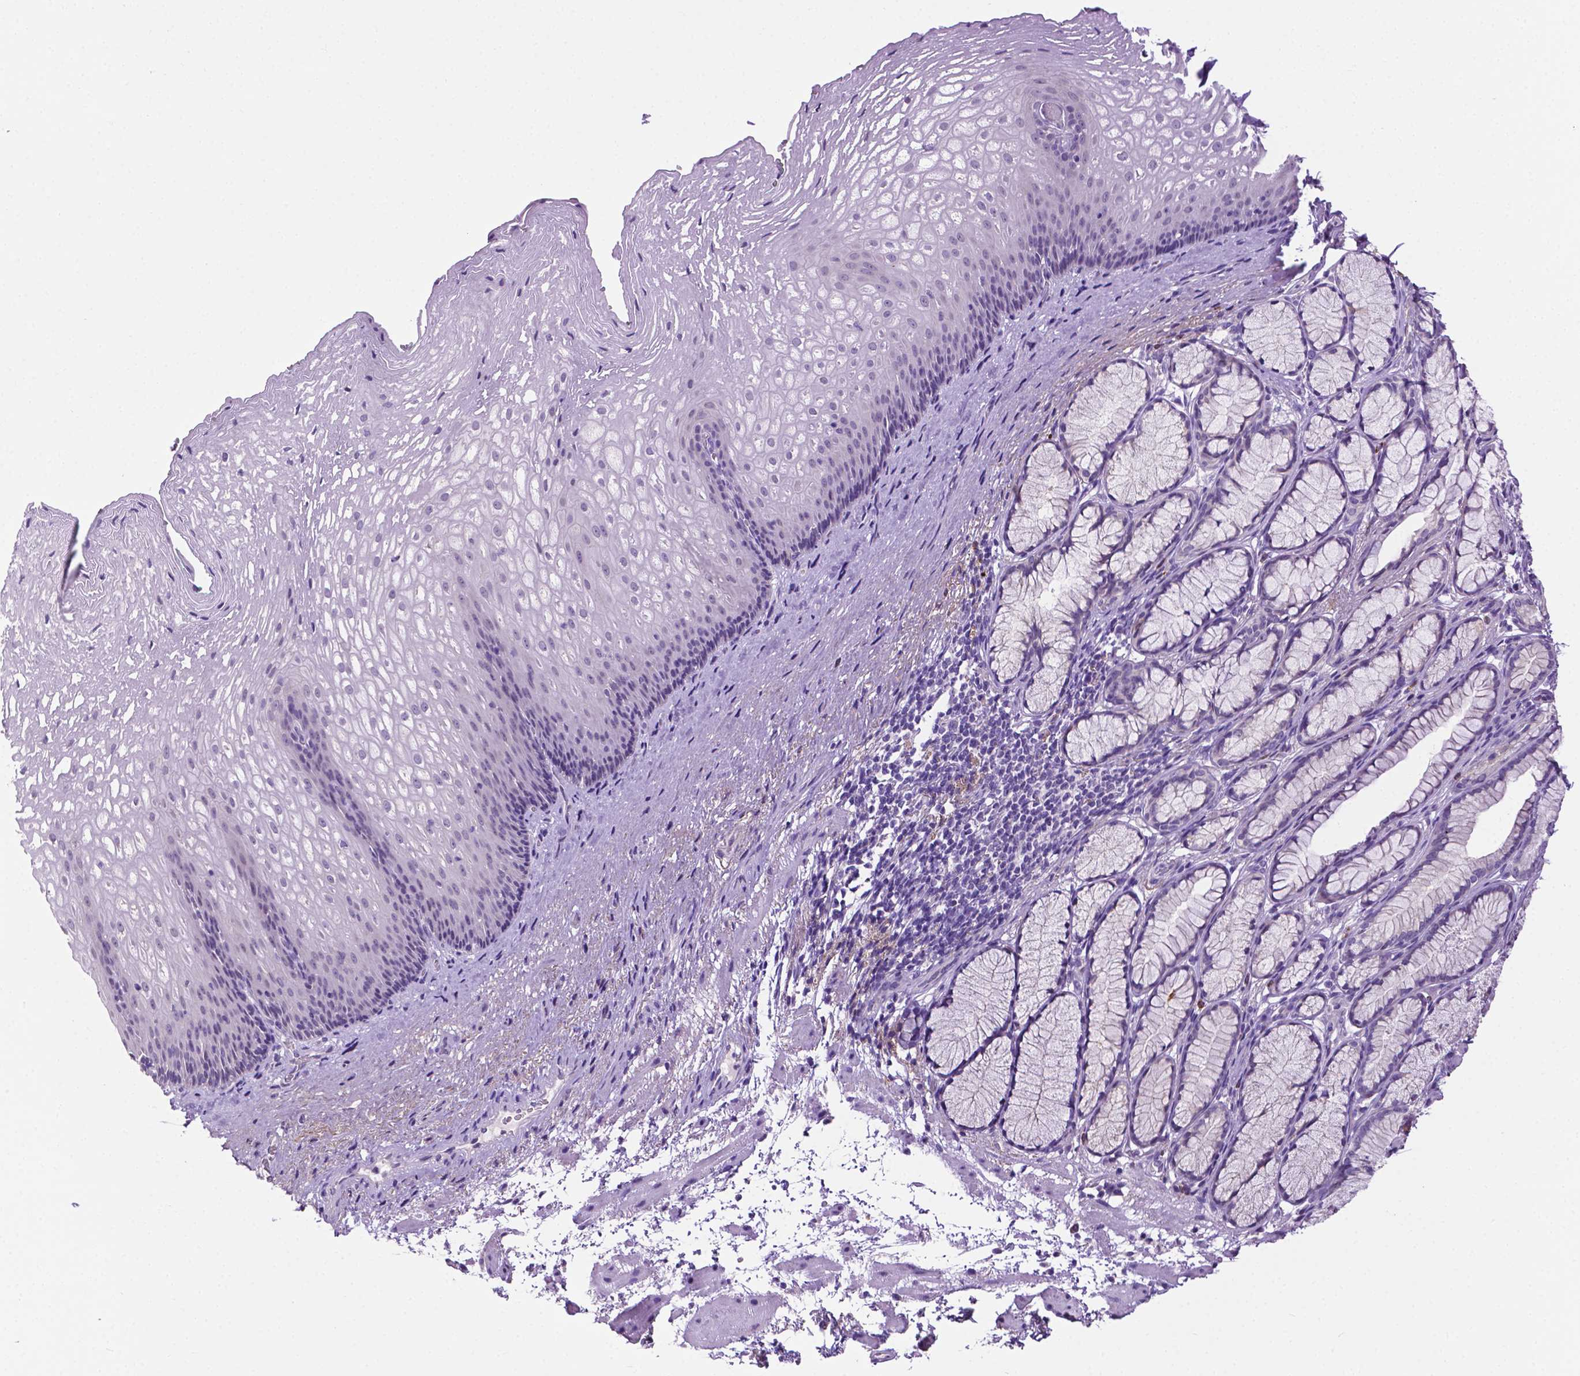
{"staining": {"intensity": "negative", "quantity": "none", "location": "none"}, "tissue": "esophagus", "cell_type": "Squamous epithelial cells", "image_type": "normal", "snomed": [{"axis": "morphology", "description": "Normal tissue, NOS"}, {"axis": "topography", "description": "Esophagus"}], "caption": "This is a micrograph of immunohistochemistry staining of benign esophagus, which shows no staining in squamous epithelial cells. Nuclei are stained in blue.", "gene": "MMP27", "patient": {"sex": "male", "age": 76}}